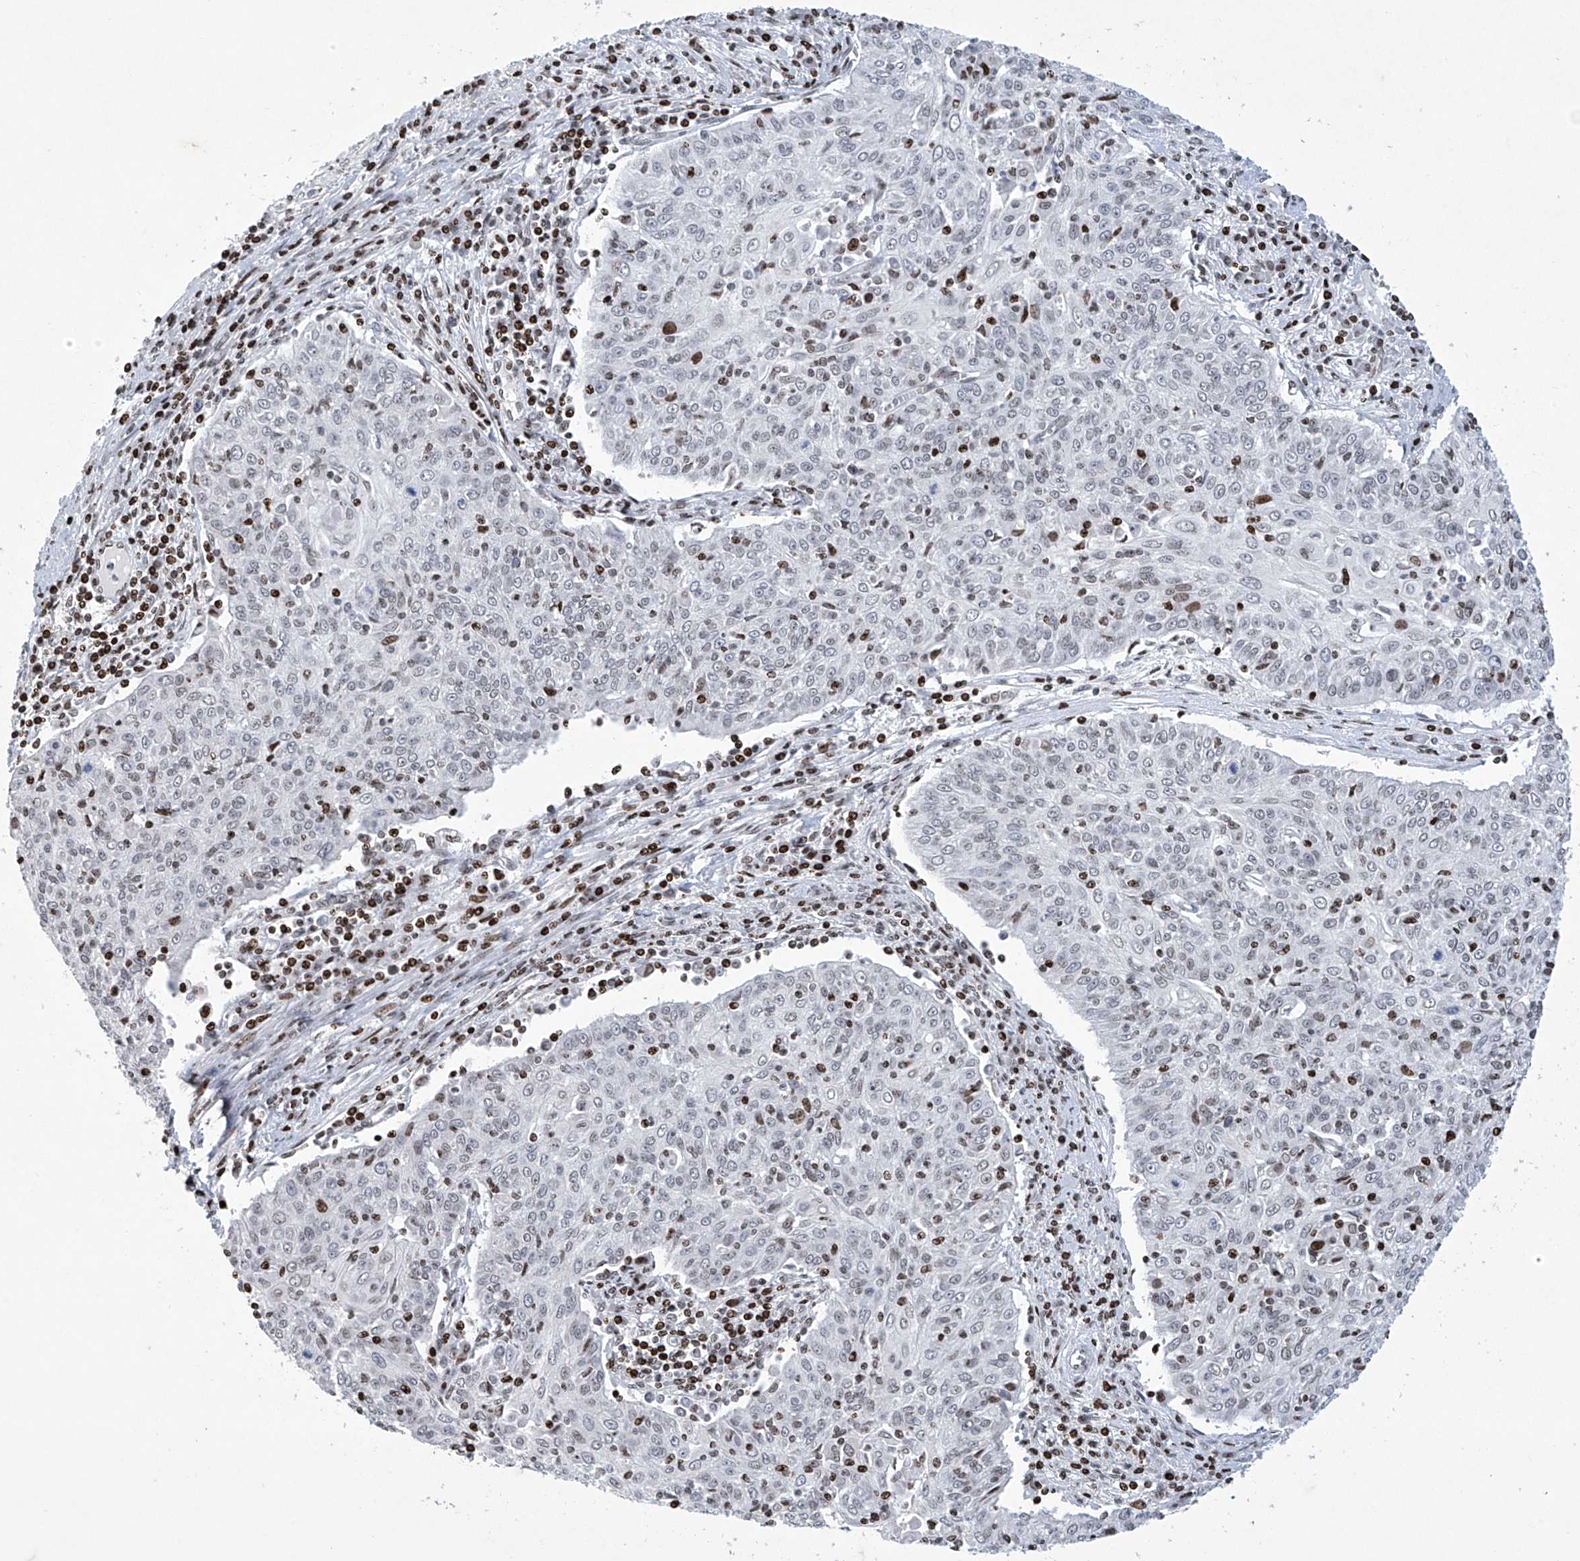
{"staining": {"intensity": "weak", "quantity": "<25%", "location": "nuclear"}, "tissue": "cervical cancer", "cell_type": "Tumor cells", "image_type": "cancer", "snomed": [{"axis": "morphology", "description": "Squamous cell carcinoma, NOS"}, {"axis": "topography", "description": "Cervix"}], "caption": "IHC histopathology image of neoplastic tissue: squamous cell carcinoma (cervical) stained with DAB (3,3'-diaminobenzidine) exhibits no significant protein expression in tumor cells.", "gene": "RFX7", "patient": {"sex": "female", "age": 48}}